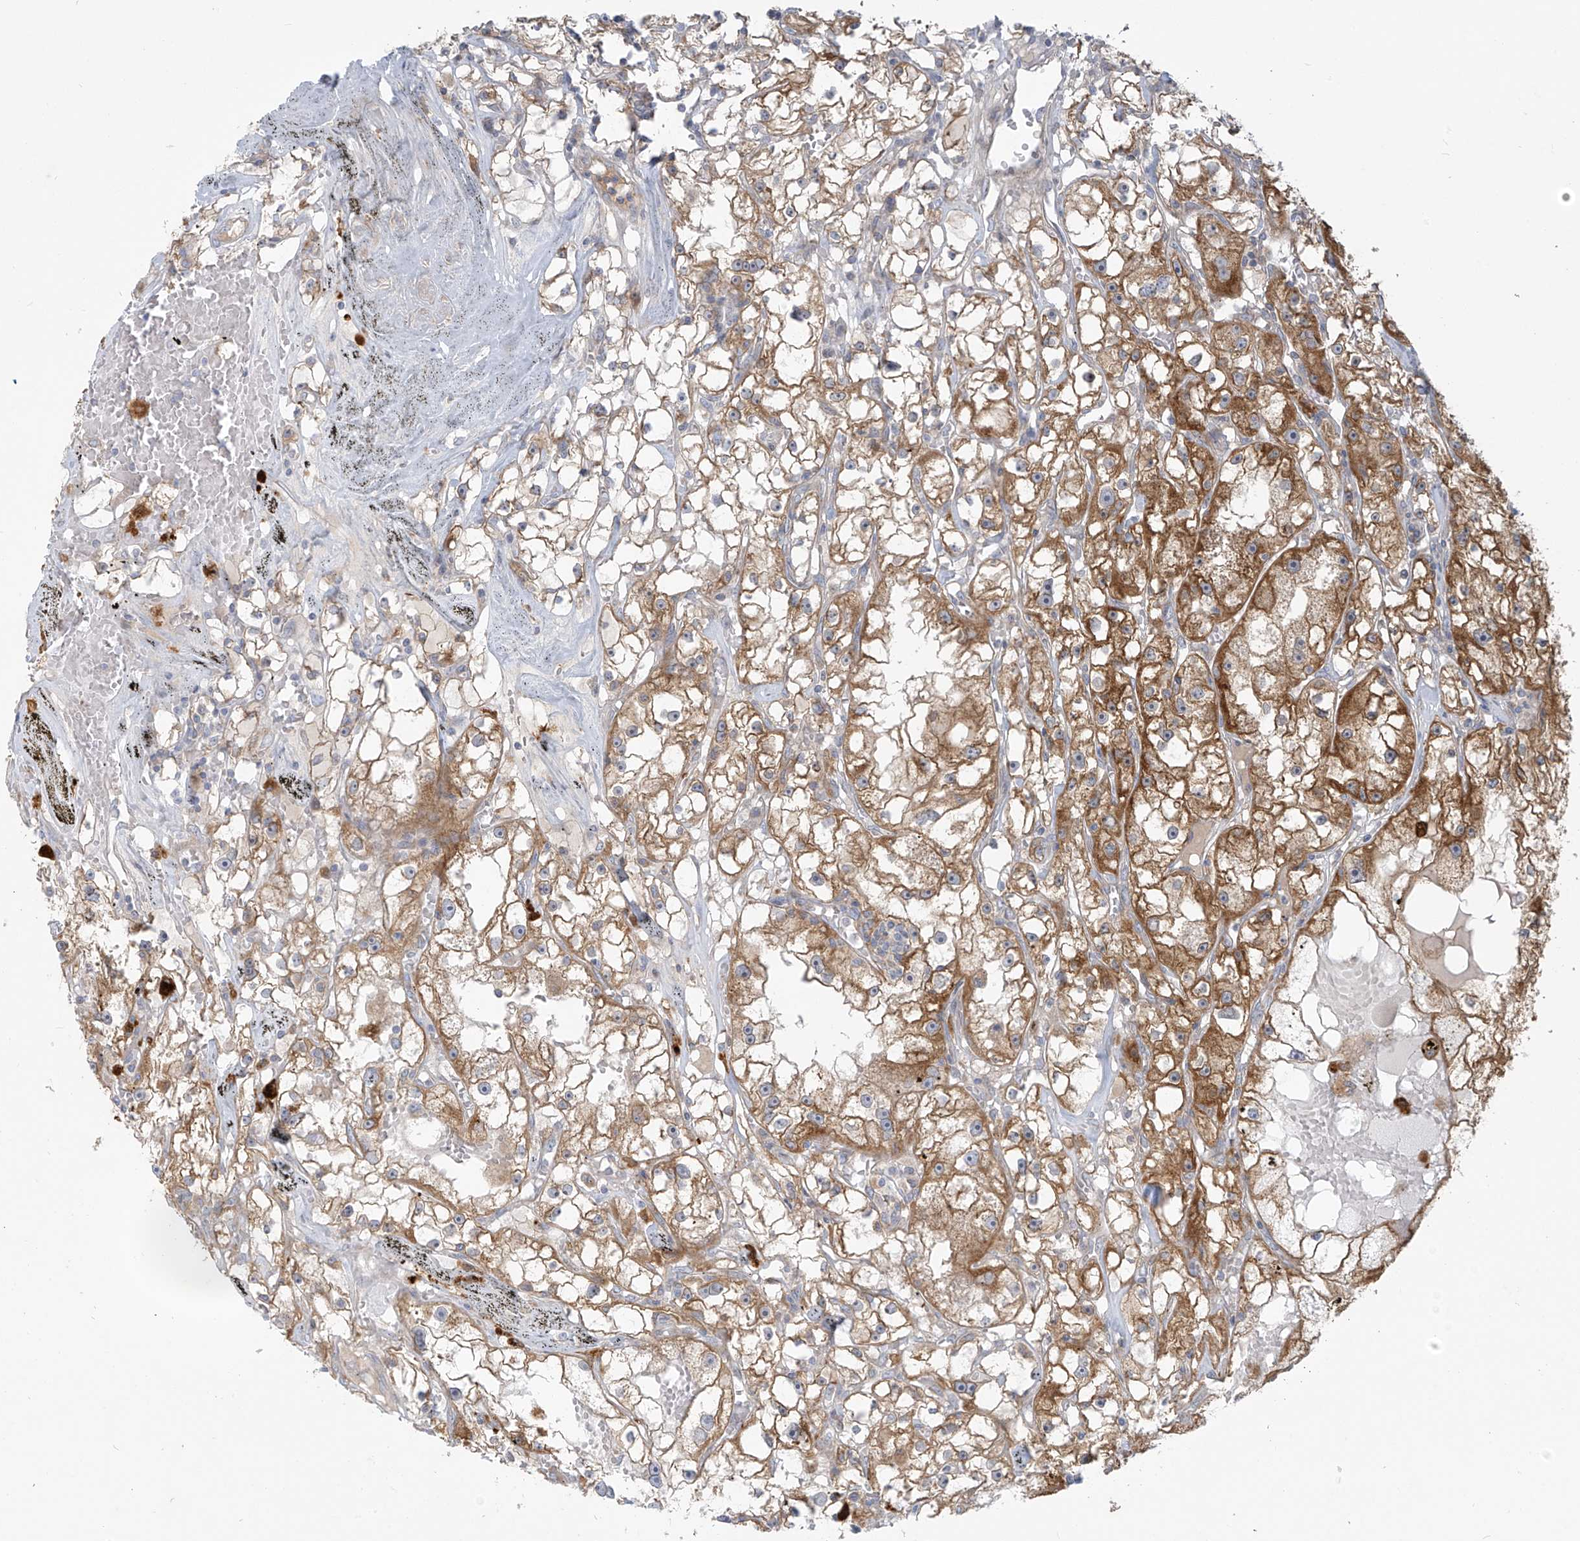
{"staining": {"intensity": "strong", "quantity": ">75%", "location": "cytoplasmic/membranous"}, "tissue": "renal cancer", "cell_type": "Tumor cells", "image_type": "cancer", "snomed": [{"axis": "morphology", "description": "Adenocarcinoma, NOS"}, {"axis": "topography", "description": "Kidney"}], "caption": "Protein staining by immunohistochemistry (IHC) shows strong cytoplasmic/membranous positivity in approximately >75% of tumor cells in renal adenocarcinoma.", "gene": "LZTS3", "patient": {"sex": "male", "age": 56}}